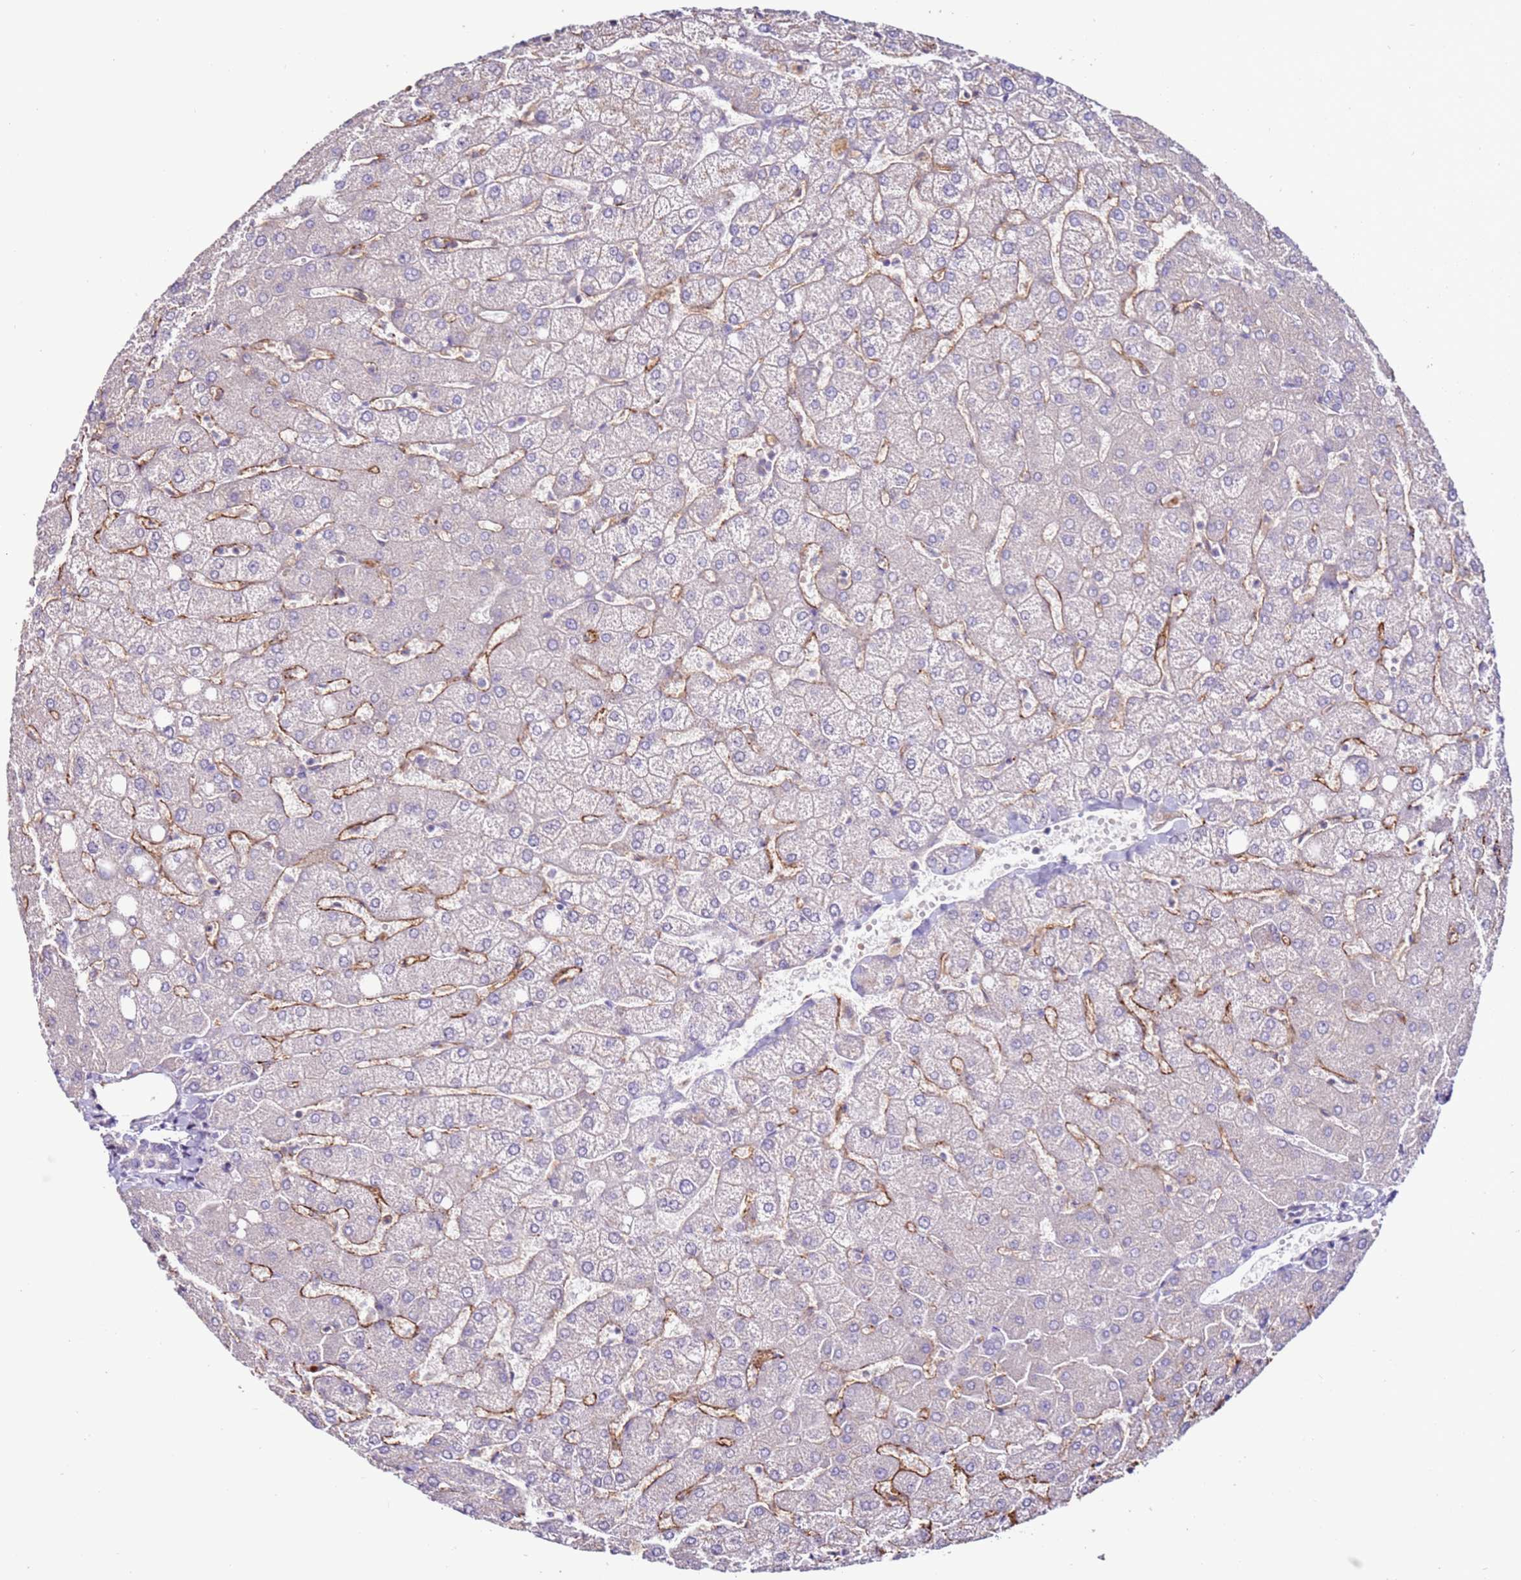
{"staining": {"intensity": "negative", "quantity": "none", "location": "none"}, "tissue": "liver", "cell_type": "Cholangiocytes", "image_type": "normal", "snomed": [{"axis": "morphology", "description": "Normal tissue, NOS"}, {"axis": "topography", "description": "Liver"}], "caption": "Liver was stained to show a protein in brown. There is no significant expression in cholangiocytes. Brightfield microscopy of IHC stained with DAB (3,3'-diaminobenzidine) (brown) and hematoxylin (blue), captured at high magnification.", "gene": "CLEC4M", "patient": {"sex": "female", "age": 54}}